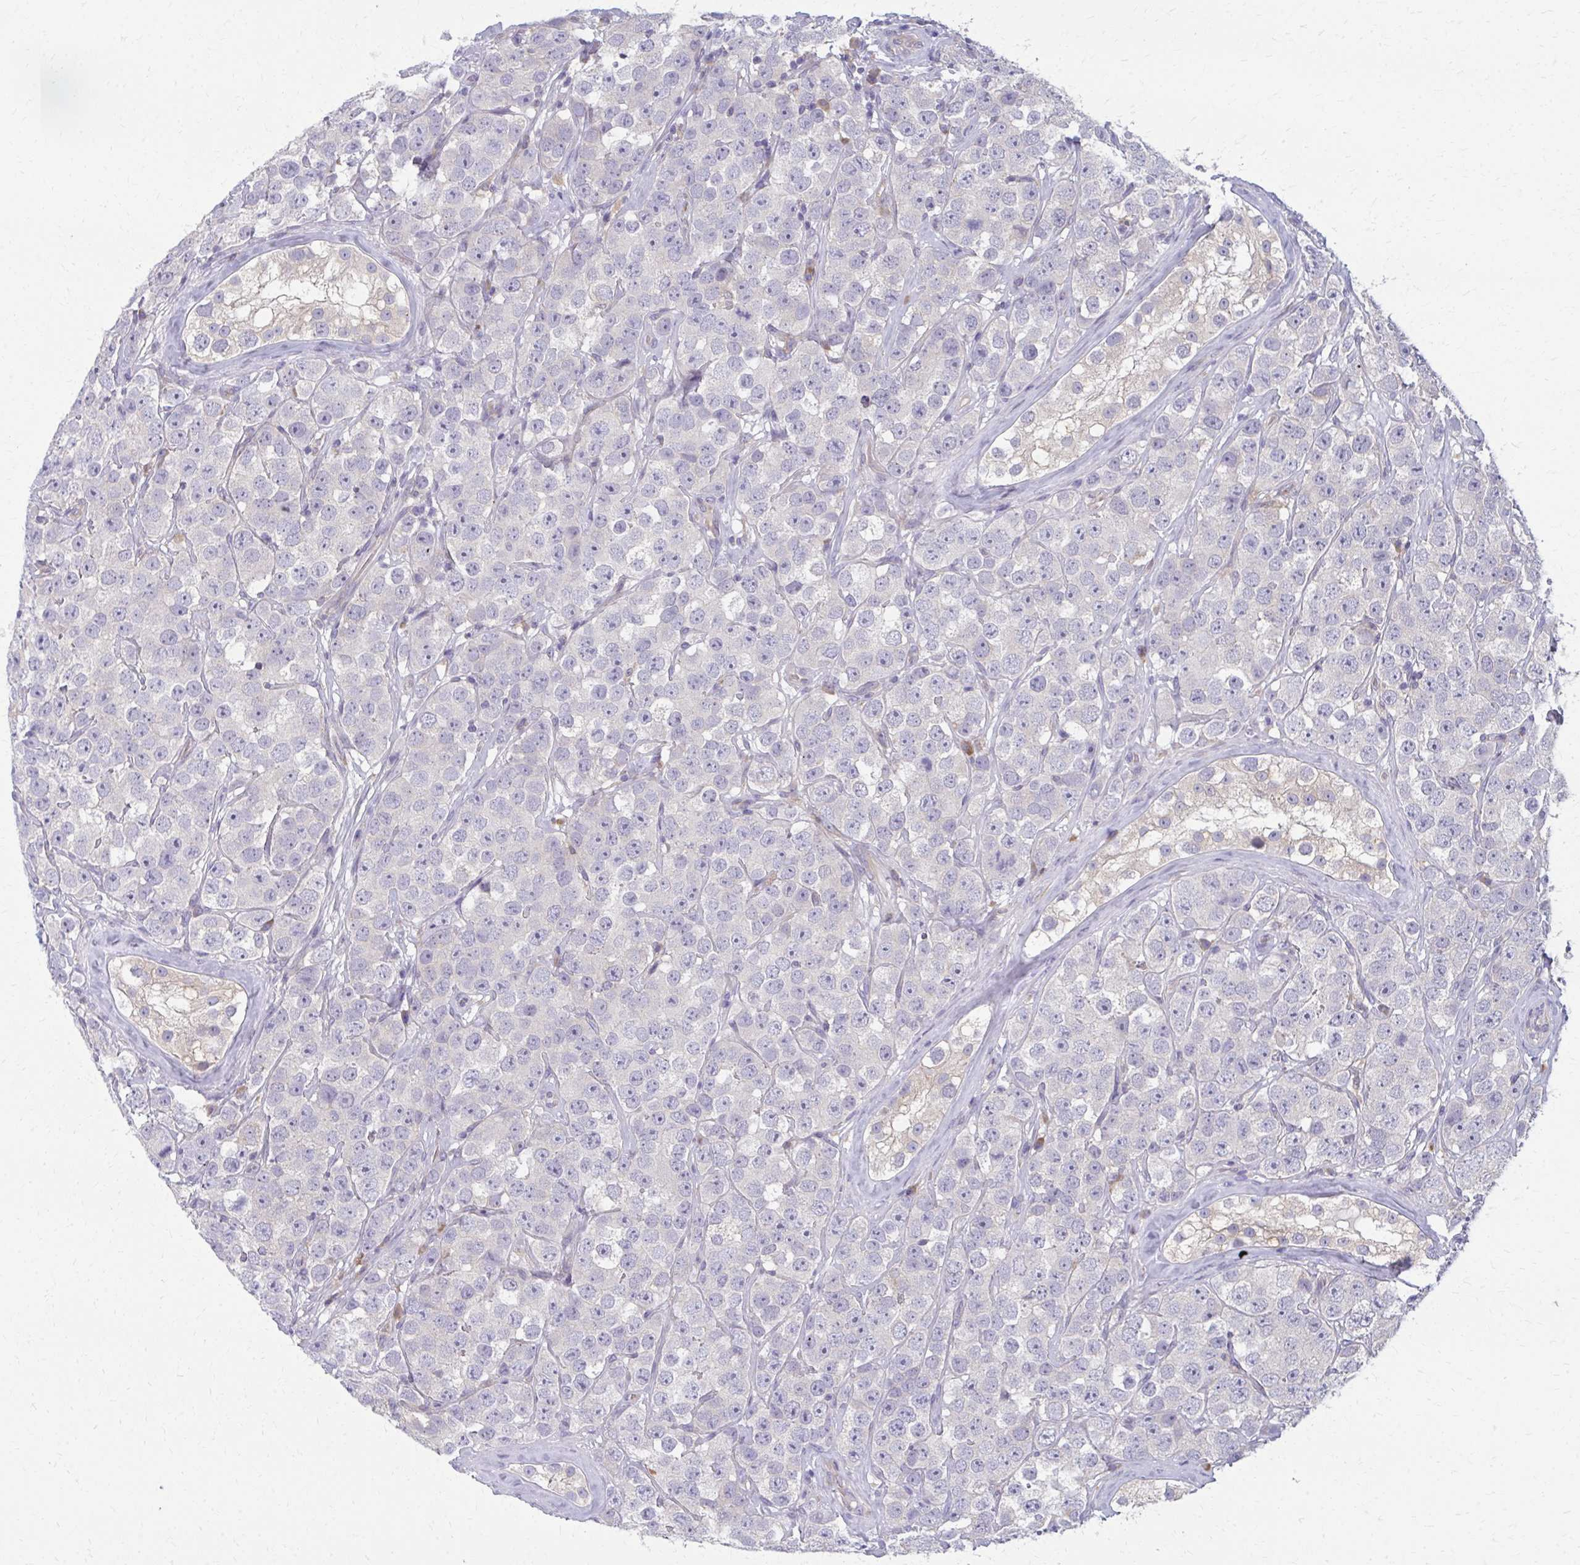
{"staining": {"intensity": "negative", "quantity": "none", "location": "none"}, "tissue": "testis cancer", "cell_type": "Tumor cells", "image_type": "cancer", "snomed": [{"axis": "morphology", "description": "Seminoma, NOS"}, {"axis": "topography", "description": "Testis"}], "caption": "Seminoma (testis) stained for a protein using IHC shows no staining tumor cells.", "gene": "CEMP1", "patient": {"sex": "male", "age": 28}}